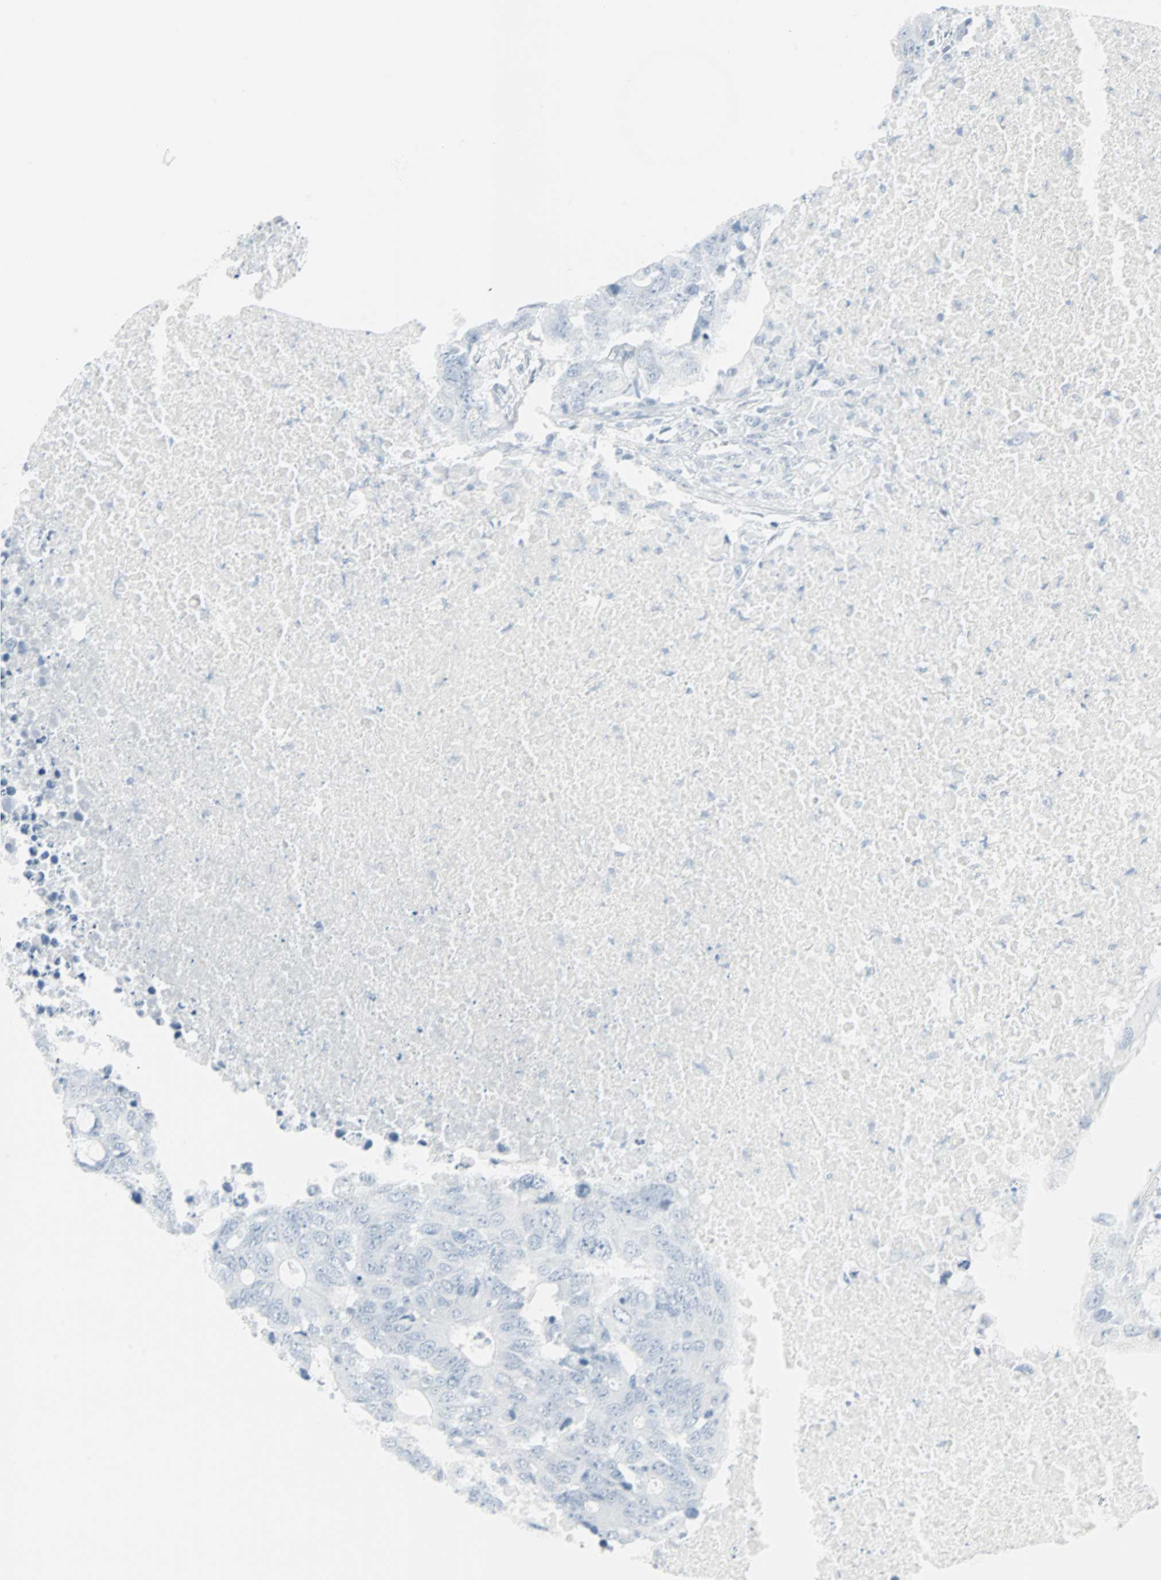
{"staining": {"intensity": "negative", "quantity": "none", "location": "none"}, "tissue": "colorectal cancer", "cell_type": "Tumor cells", "image_type": "cancer", "snomed": [{"axis": "morphology", "description": "Adenocarcinoma, NOS"}, {"axis": "topography", "description": "Colon"}], "caption": "High power microscopy image of an immunohistochemistry (IHC) image of colorectal adenocarcinoma, revealing no significant staining in tumor cells. Brightfield microscopy of immunohistochemistry stained with DAB (brown) and hematoxylin (blue), captured at high magnification.", "gene": "LANCL3", "patient": {"sex": "male", "age": 71}}